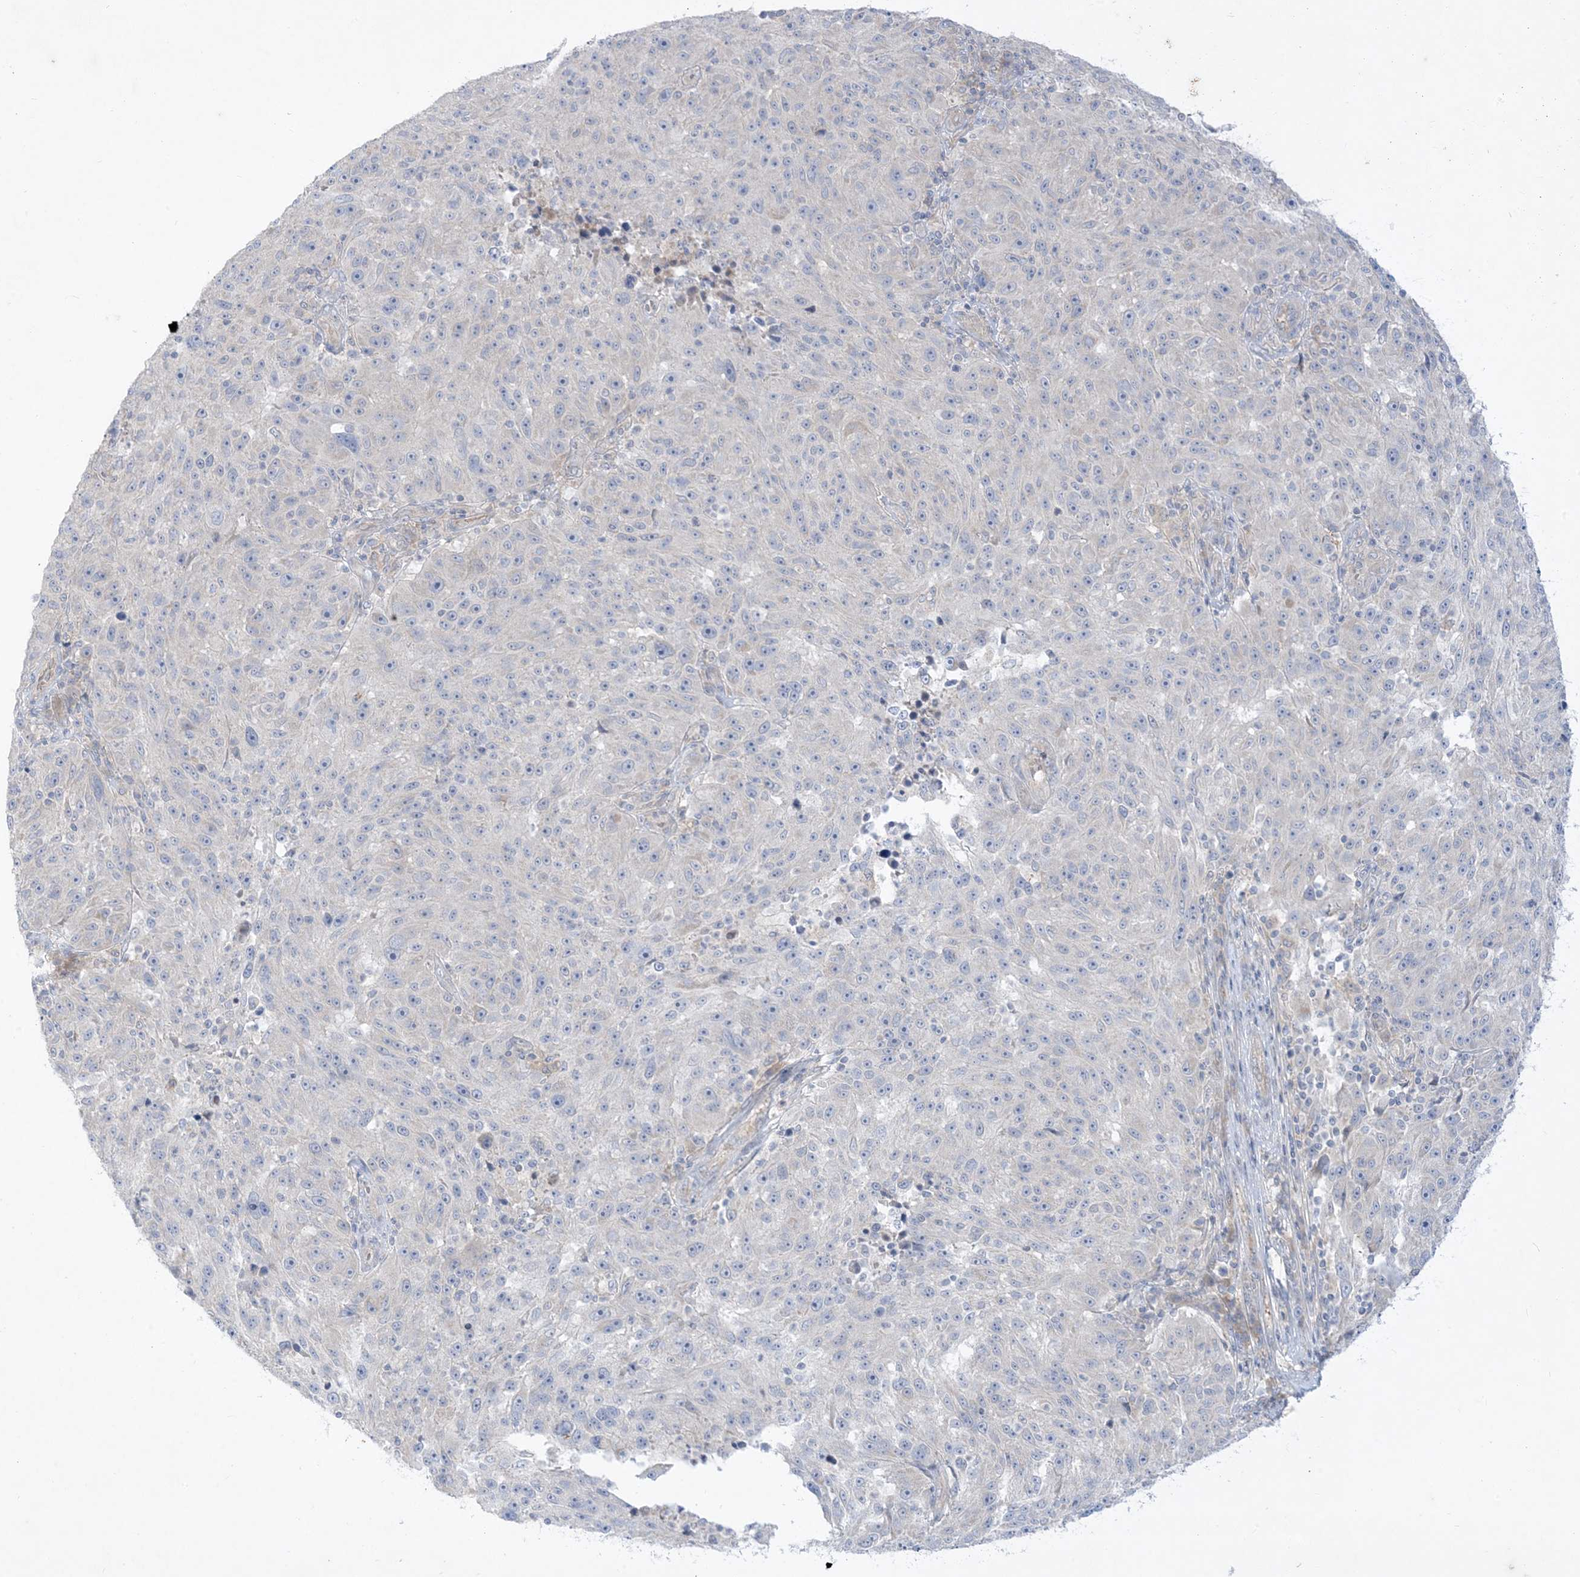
{"staining": {"intensity": "negative", "quantity": "none", "location": "none"}, "tissue": "melanoma", "cell_type": "Tumor cells", "image_type": "cancer", "snomed": [{"axis": "morphology", "description": "Malignant melanoma, NOS"}, {"axis": "topography", "description": "Skin"}], "caption": "Immunohistochemical staining of human malignant melanoma exhibits no significant staining in tumor cells.", "gene": "PLEKHA3", "patient": {"sex": "male", "age": 53}}